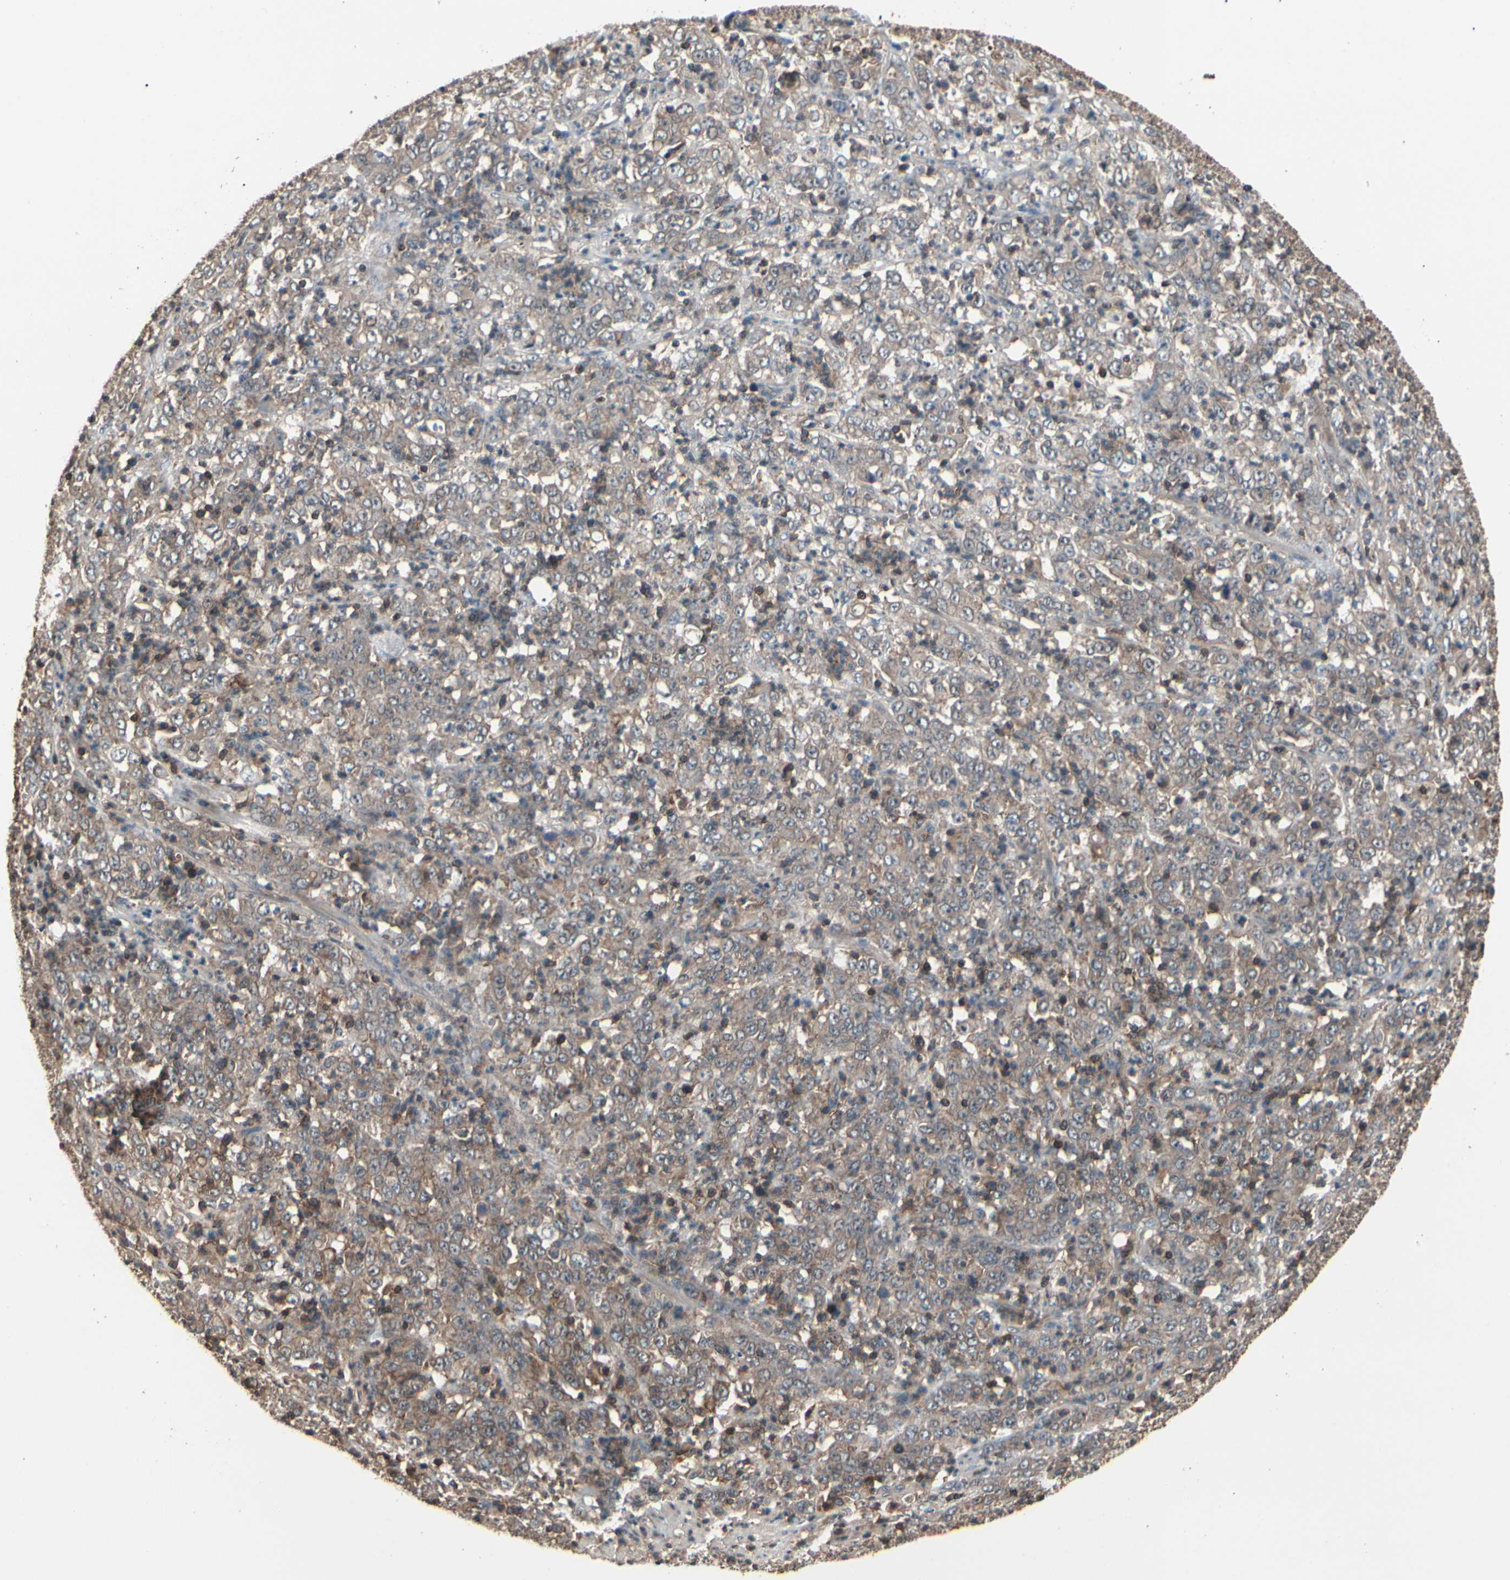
{"staining": {"intensity": "weak", "quantity": ">75%", "location": "cytoplasmic/membranous"}, "tissue": "stomach cancer", "cell_type": "Tumor cells", "image_type": "cancer", "snomed": [{"axis": "morphology", "description": "Adenocarcinoma, NOS"}, {"axis": "topography", "description": "Stomach, lower"}], "caption": "Tumor cells demonstrate low levels of weak cytoplasmic/membranous staining in about >75% of cells in human stomach cancer.", "gene": "MAPK13", "patient": {"sex": "female", "age": 71}}